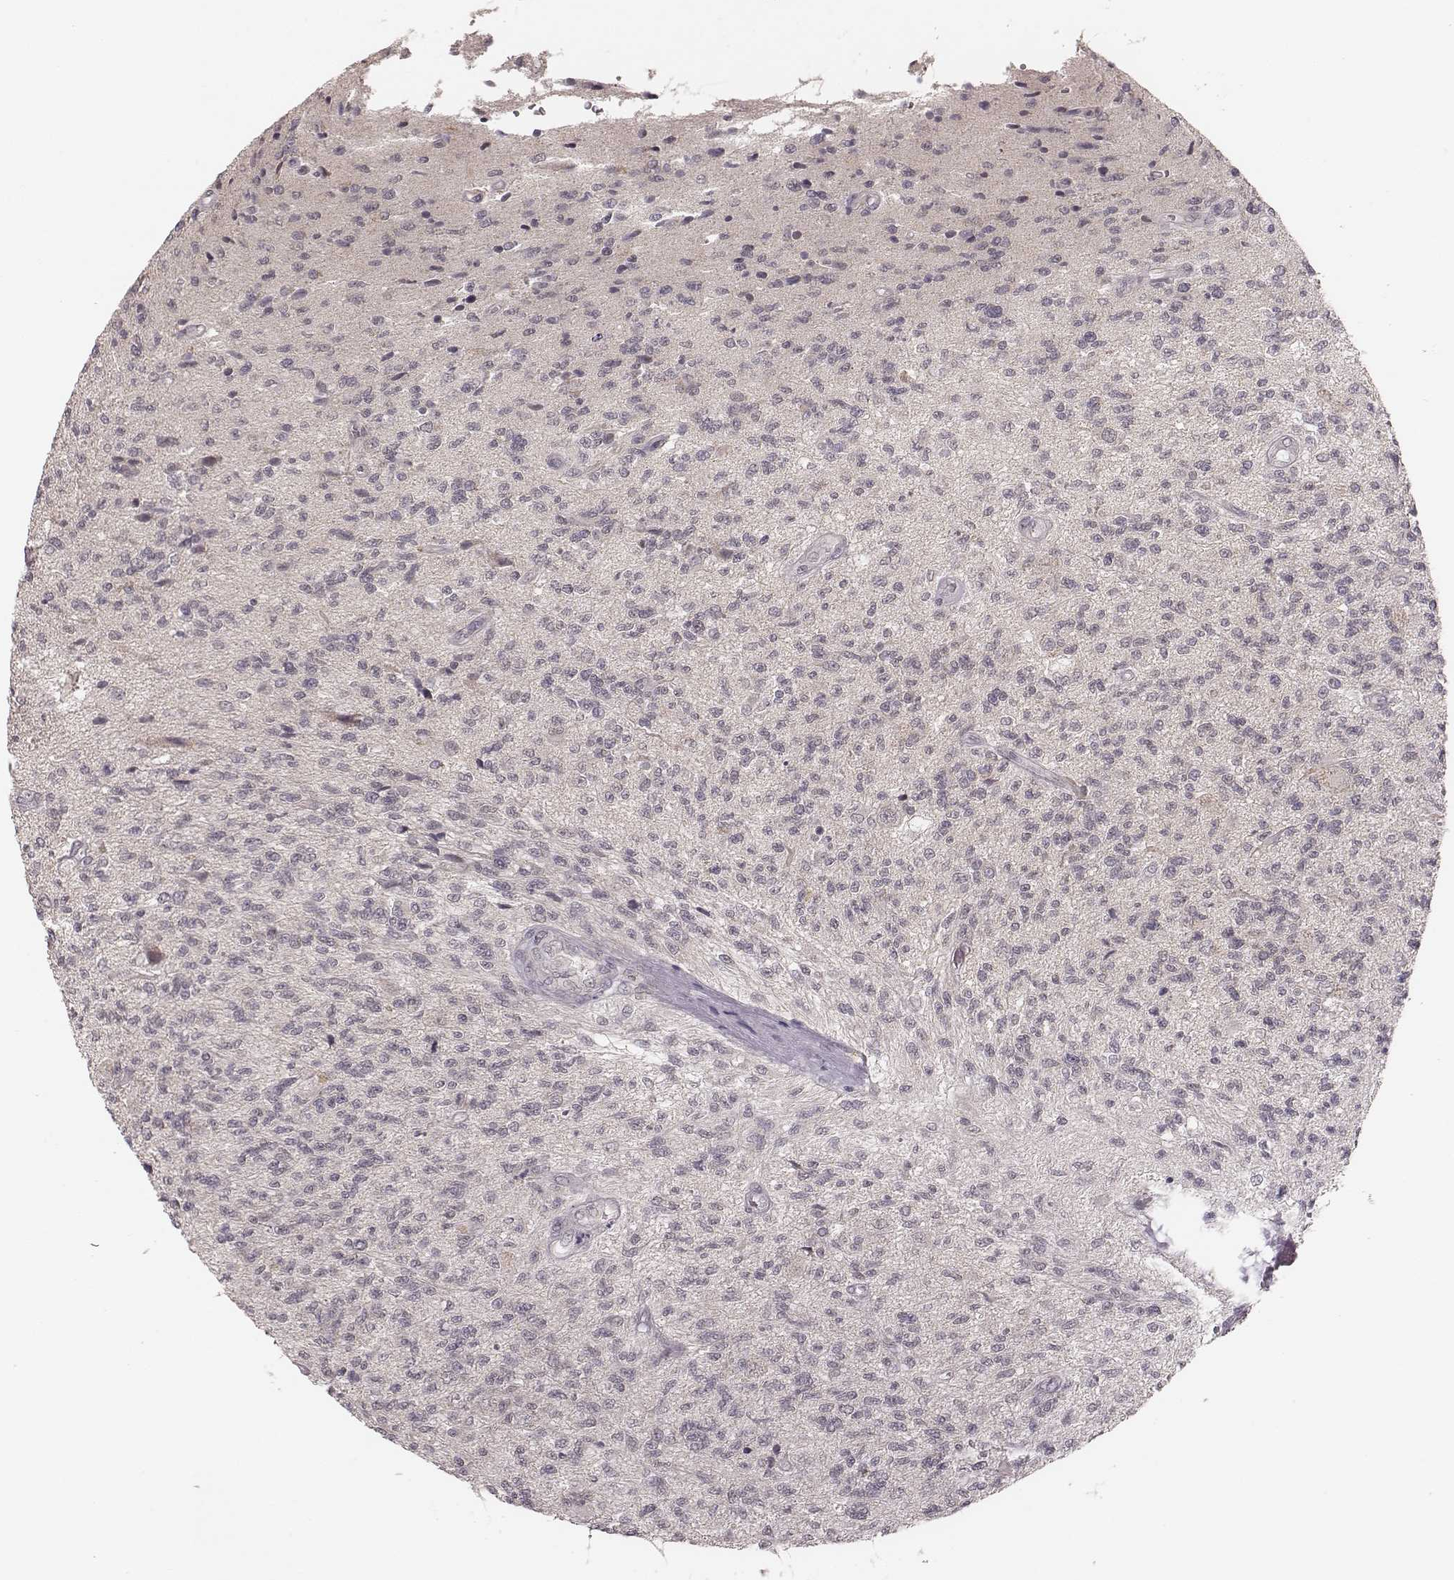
{"staining": {"intensity": "negative", "quantity": "none", "location": "none"}, "tissue": "glioma", "cell_type": "Tumor cells", "image_type": "cancer", "snomed": [{"axis": "morphology", "description": "Glioma, malignant, High grade"}, {"axis": "topography", "description": "Brain"}], "caption": "A histopathology image of human malignant high-grade glioma is negative for staining in tumor cells.", "gene": "LY6K", "patient": {"sex": "male", "age": 56}}